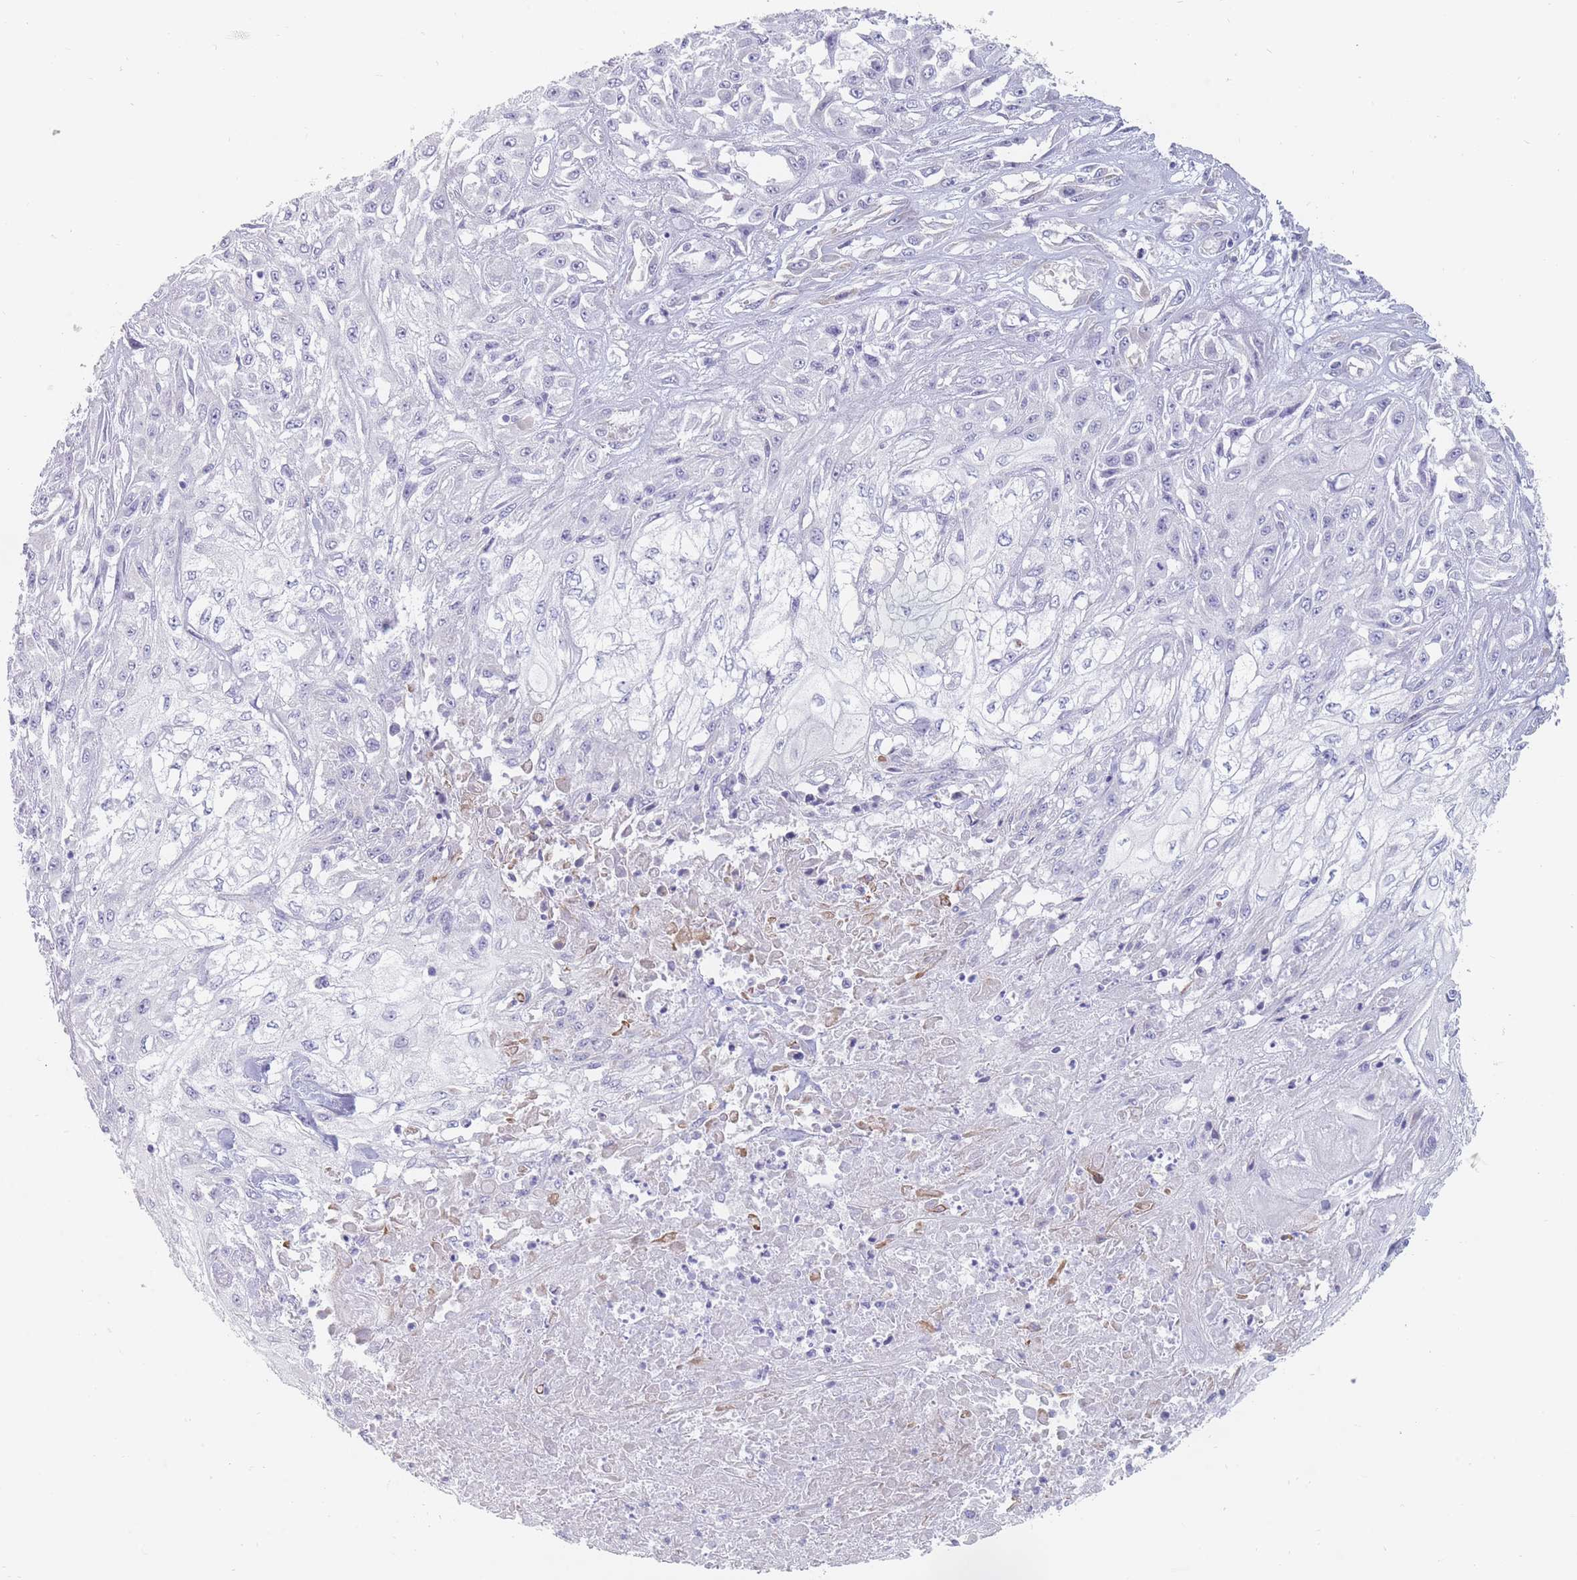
{"staining": {"intensity": "negative", "quantity": "none", "location": "none"}, "tissue": "skin cancer", "cell_type": "Tumor cells", "image_type": "cancer", "snomed": [{"axis": "morphology", "description": "Squamous cell carcinoma, NOS"}, {"axis": "morphology", "description": "Squamous cell carcinoma, metastatic, NOS"}, {"axis": "topography", "description": "Skin"}, {"axis": "topography", "description": "Lymph node"}], "caption": "Tumor cells are negative for protein expression in human squamous cell carcinoma (skin).", "gene": "ERBIN", "patient": {"sex": "male", "age": 75}}